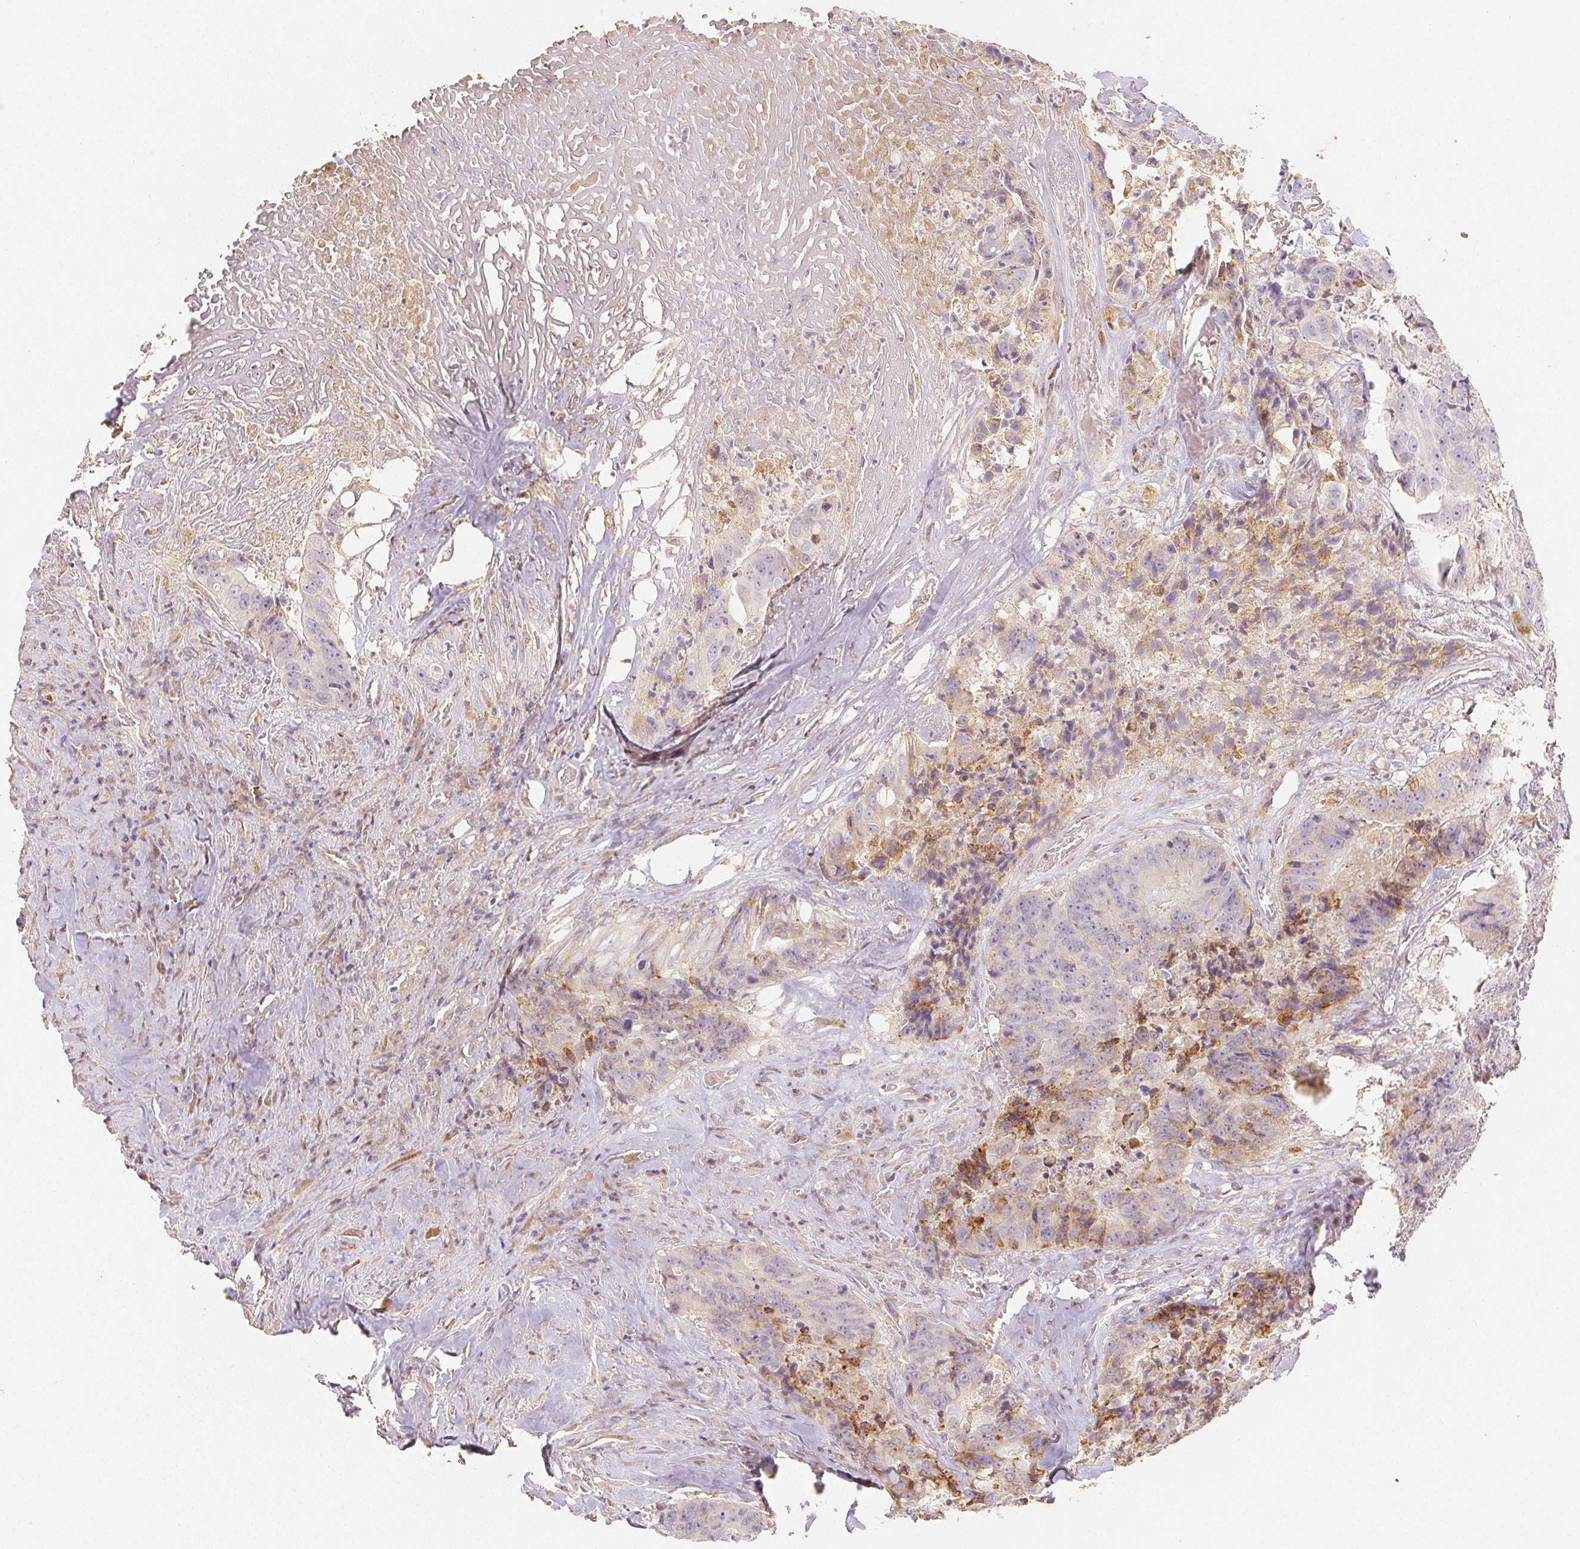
{"staining": {"intensity": "moderate", "quantity": "<25%", "location": "cytoplasmic/membranous"}, "tissue": "colorectal cancer", "cell_type": "Tumor cells", "image_type": "cancer", "snomed": [{"axis": "morphology", "description": "Adenocarcinoma, NOS"}, {"axis": "topography", "description": "Rectum"}], "caption": "Tumor cells demonstrate moderate cytoplasmic/membranous expression in approximately <25% of cells in adenocarcinoma (colorectal). The staining is performed using DAB (3,3'-diaminobenzidine) brown chromogen to label protein expression. The nuclei are counter-stained blue using hematoxylin.", "gene": "ACVR1B", "patient": {"sex": "female", "age": 62}}